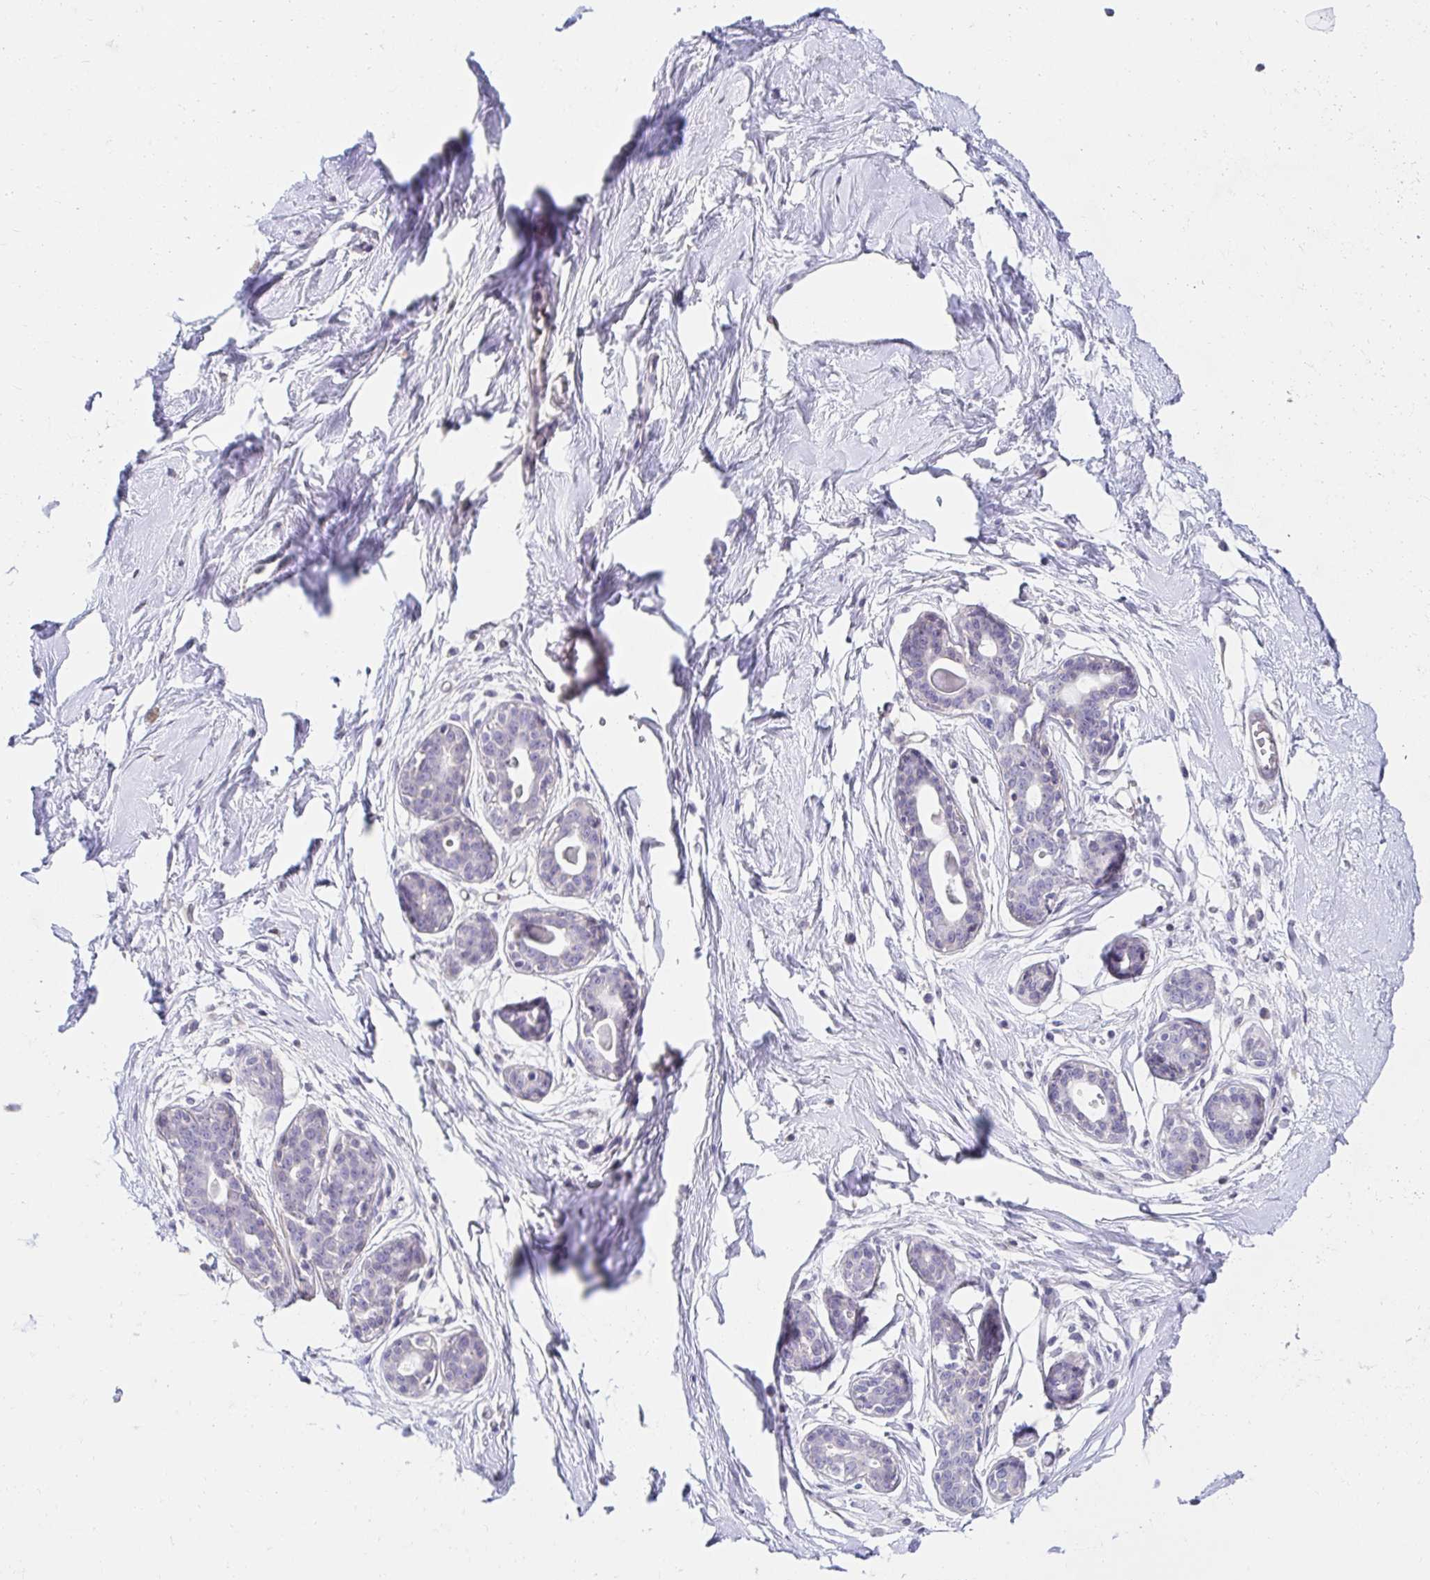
{"staining": {"intensity": "negative", "quantity": "none", "location": "none"}, "tissue": "breast", "cell_type": "Adipocytes", "image_type": "normal", "snomed": [{"axis": "morphology", "description": "Normal tissue, NOS"}, {"axis": "topography", "description": "Breast"}], "caption": "DAB immunohistochemical staining of normal breast displays no significant expression in adipocytes. (DAB (3,3'-diaminobenzidine) immunohistochemistry visualized using brightfield microscopy, high magnification).", "gene": "AKAP14", "patient": {"sex": "female", "age": 45}}